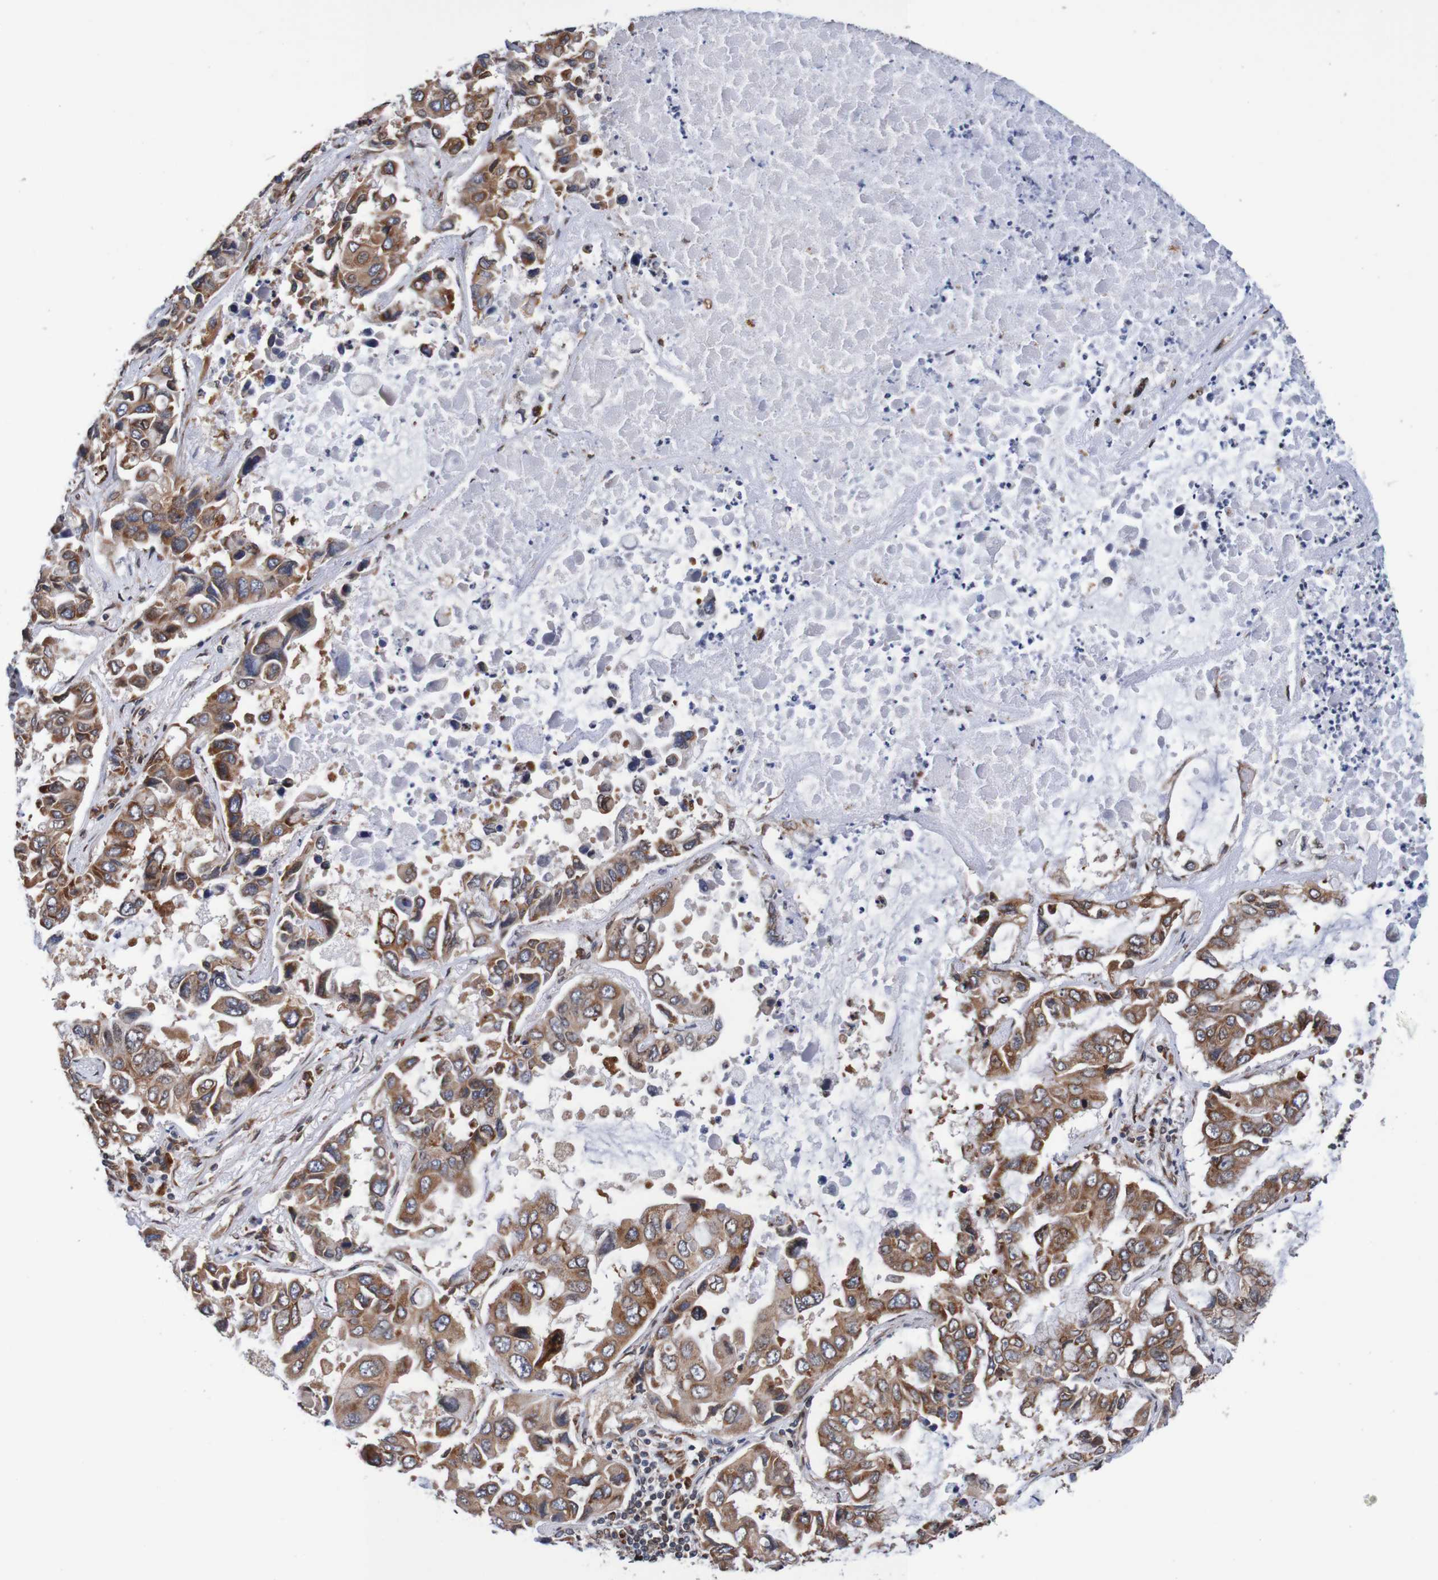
{"staining": {"intensity": "strong", "quantity": ">75%", "location": "cytoplasmic/membranous"}, "tissue": "lung cancer", "cell_type": "Tumor cells", "image_type": "cancer", "snomed": [{"axis": "morphology", "description": "Adenocarcinoma, NOS"}, {"axis": "topography", "description": "Lung"}], "caption": "An IHC histopathology image of tumor tissue is shown. Protein staining in brown highlights strong cytoplasmic/membranous positivity in lung cancer (adenocarcinoma) within tumor cells. The protein is shown in brown color, while the nuclei are stained blue.", "gene": "TMEM109", "patient": {"sex": "male", "age": 64}}